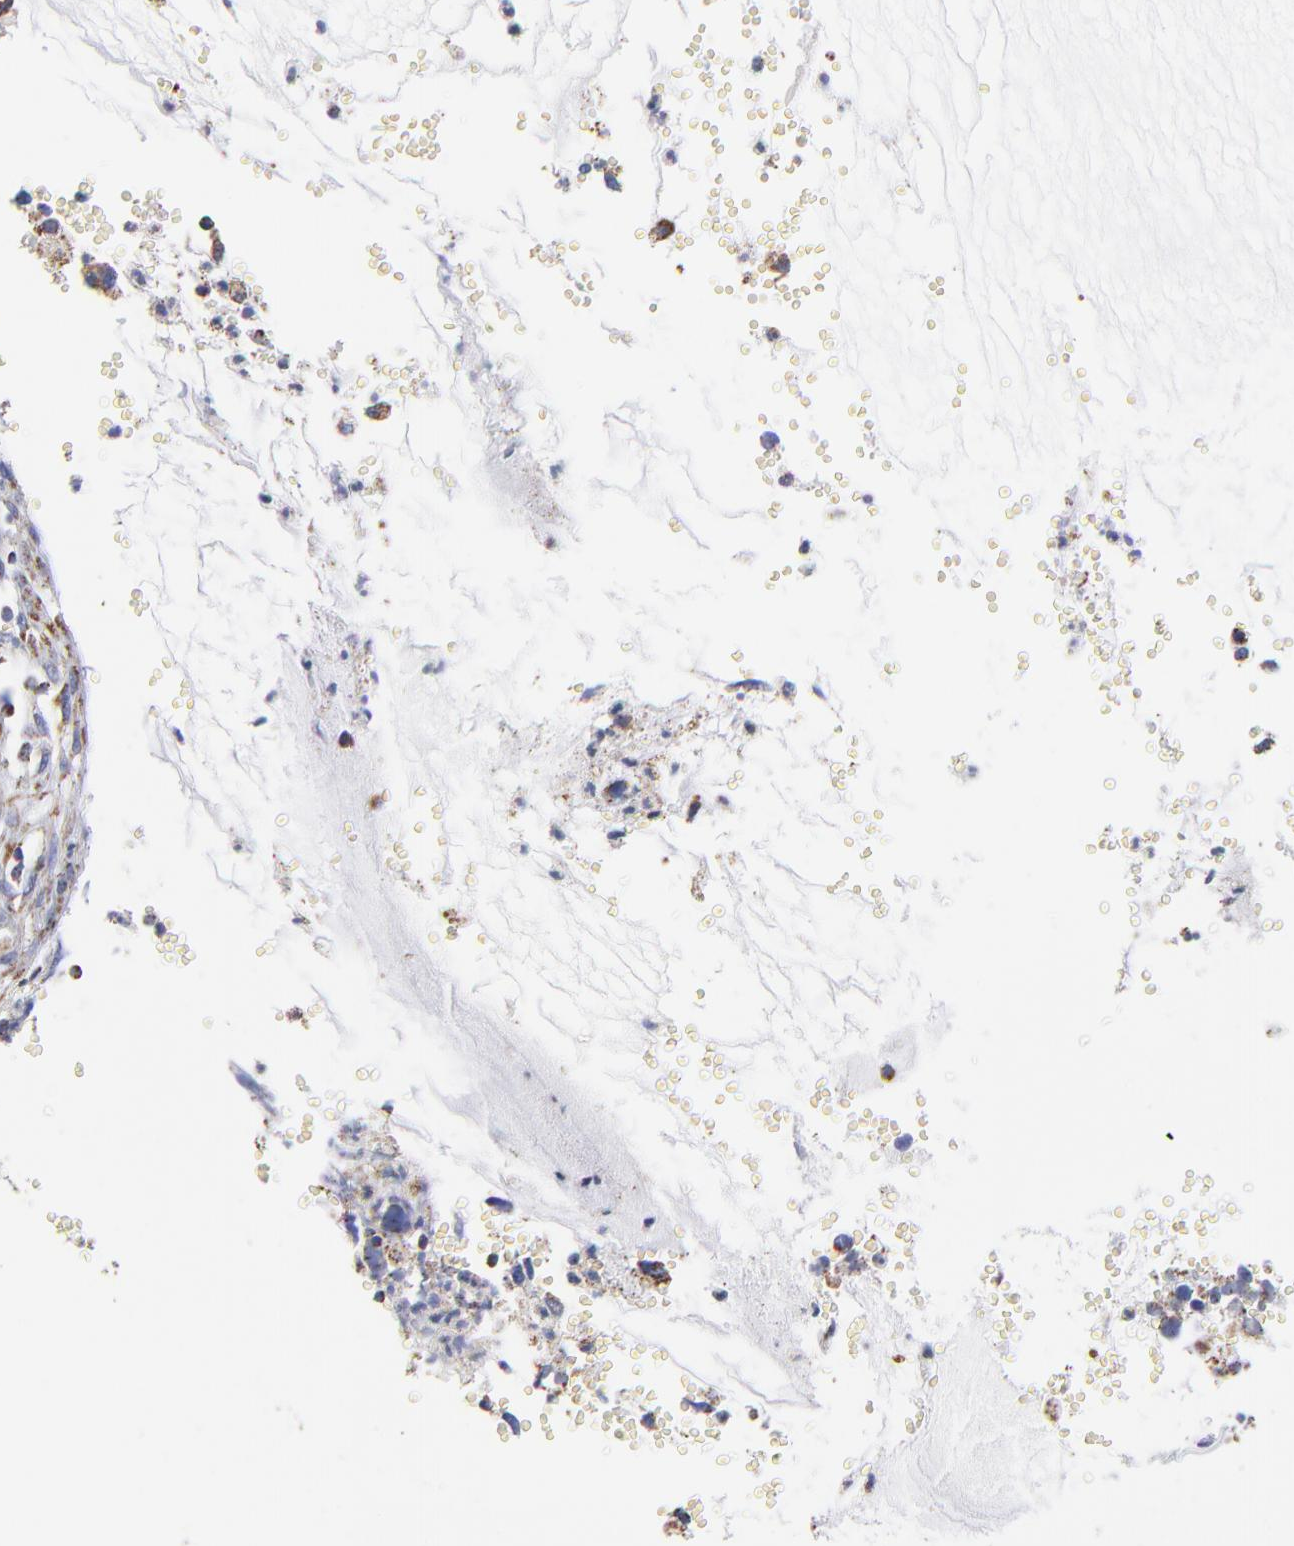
{"staining": {"intensity": "moderate", "quantity": ">75%", "location": "cytoplasmic/membranous"}, "tissue": "cervical cancer", "cell_type": "Tumor cells", "image_type": "cancer", "snomed": [{"axis": "morphology", "description": "Normal tissue, NOS"}, {"axis": "morphology", "description": "Squamous cell carcinoma, NOS"}, {"axis": "topography", "description": "Cervix"}], "caption": "Human cervical squamous cell carcinoma stained for a protein (brown) reveals moderate cytoplasmic/membranous positive expression in about >75% of tumor cells.", "gene": "PHB1", "patient": {"sex": "female", "age": 45}}